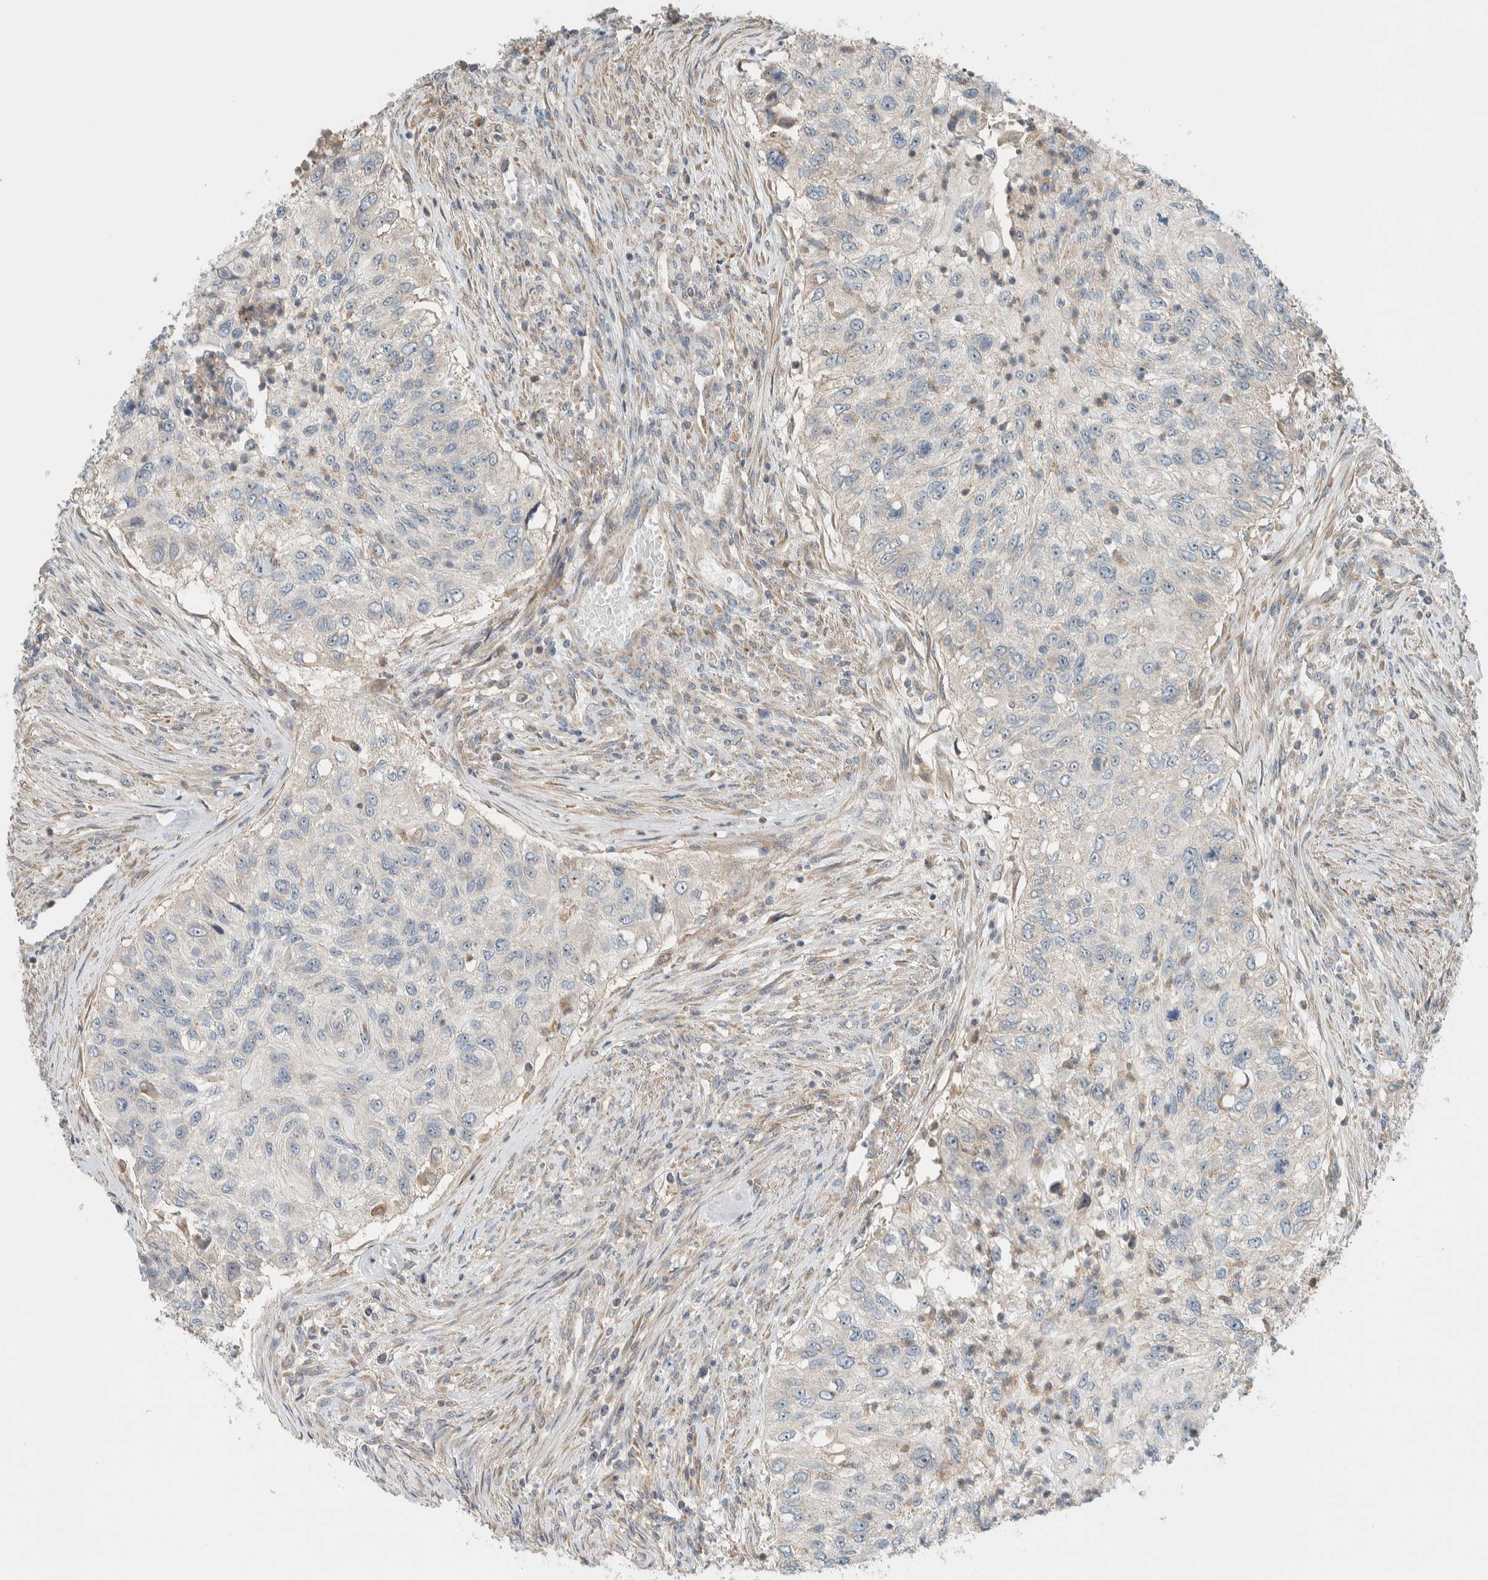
{"staining": {"intensity": "negative", "quantity": "none", "location": "none"}, "tissue": "urothelial cancer", "cell_type": "Tumor cells", "image_type": "cancer", "snomed": [{"axis": "morphology", "description": "Urothelial carcinoma, High grade"}, {"axis": "topography", "description": "Urinary bladder"}], "caption": "High-grade urothelial carcinoma was stained to show a protein in brown. There is no significant staining in tumor cells.", "gene": "SLFN12L", "patient": {"sex": "female", "age": 60}}